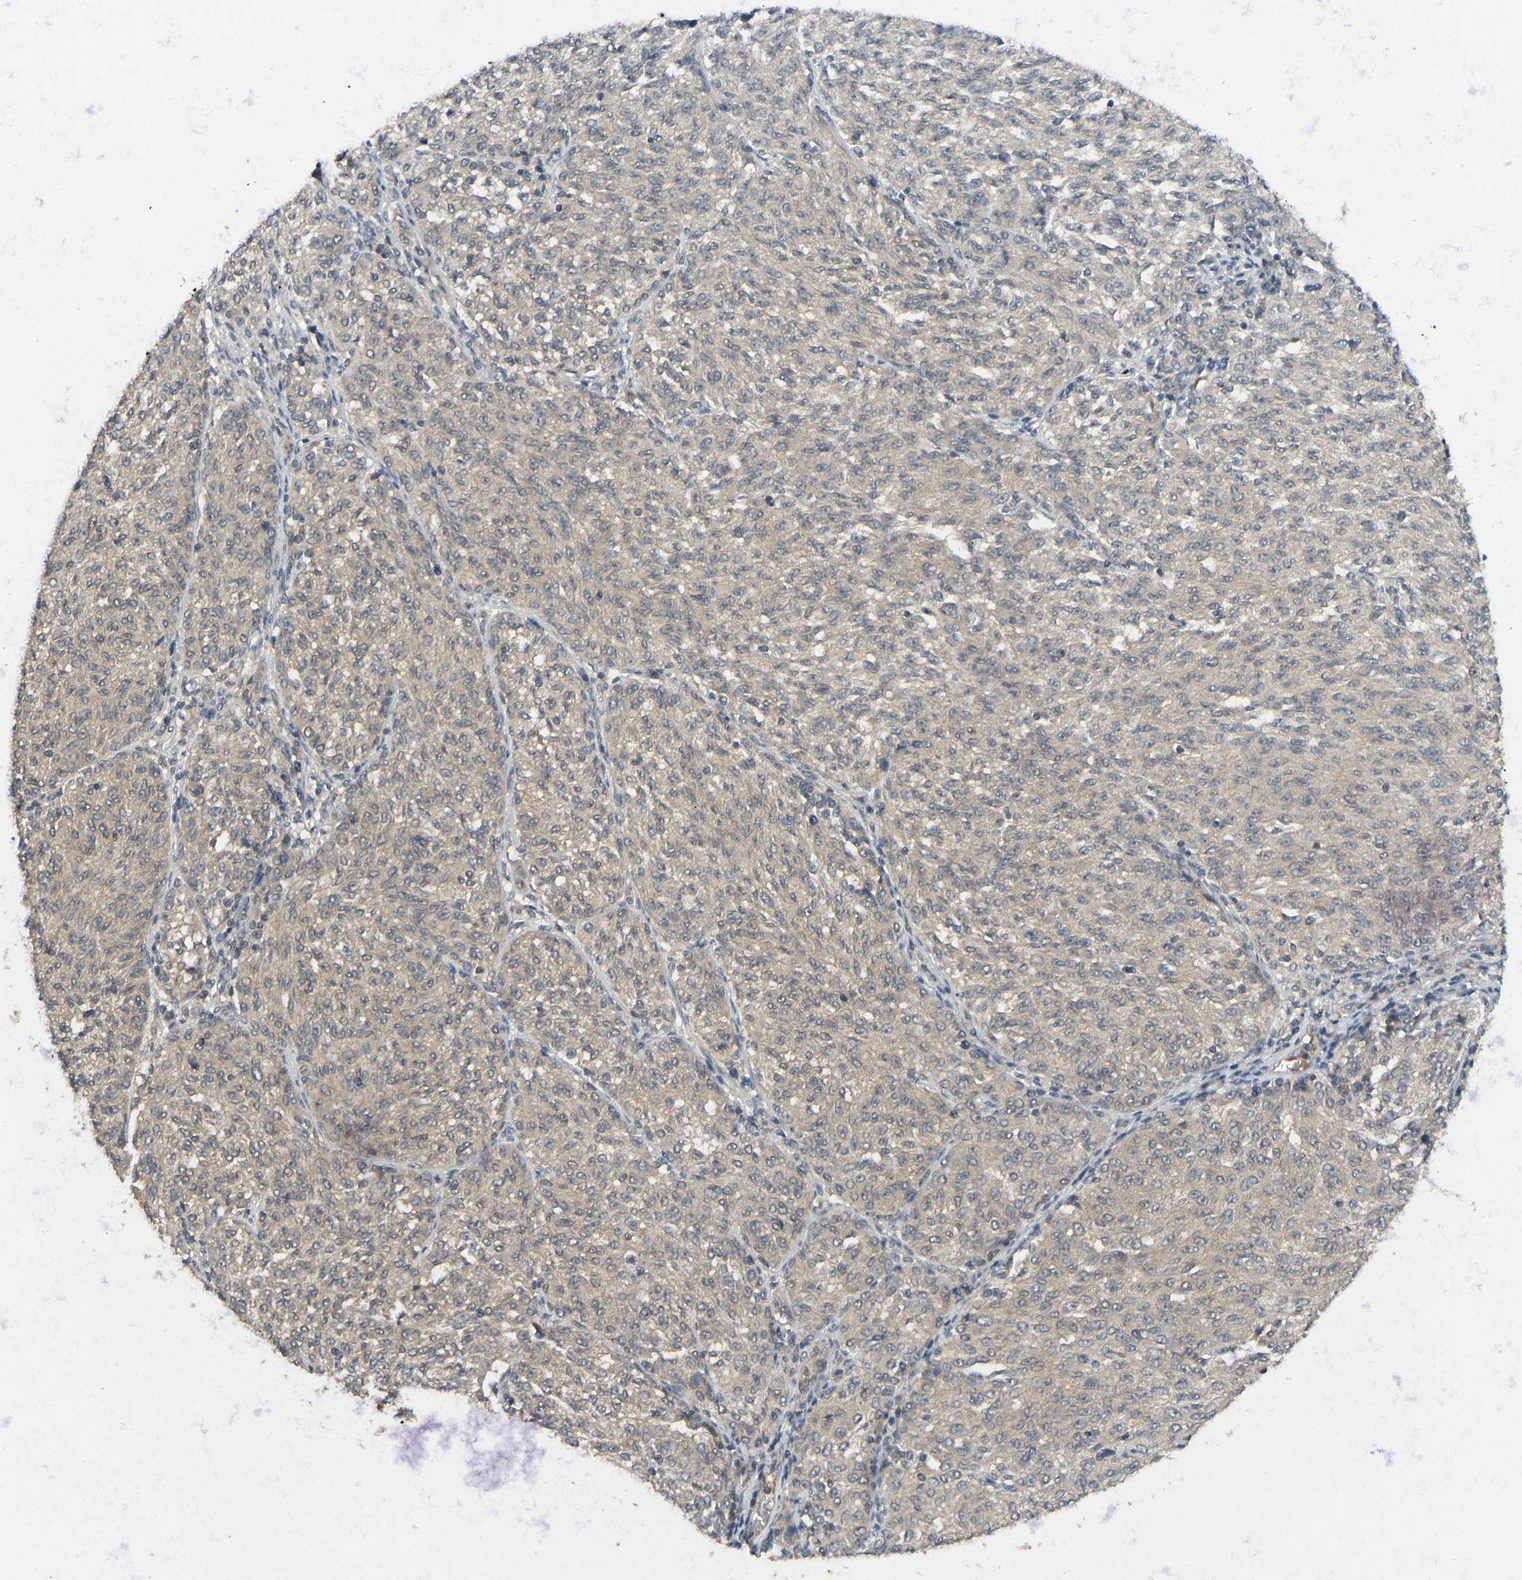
{"staining": {"intensity": "weak", "quantity": "25%-75%", "location": "cytoplasmic/membranous"}, "tissue": "melanoma", "cell_type": "Tumor cells", "image_type": "cancer", "snomed": [{"axis": "morphology", "description": "Malignant melanoma, NOS"}, {"axis": "topography", "description": "Skin"}], "caption": "Protein expression analysis of malignant melanoma reveals weak cytoplasmic/membranous positivity in about 25%-75% of tumor cells.", "gene": "NDRG3", "patient": {"sex": "female", "age": 72}}